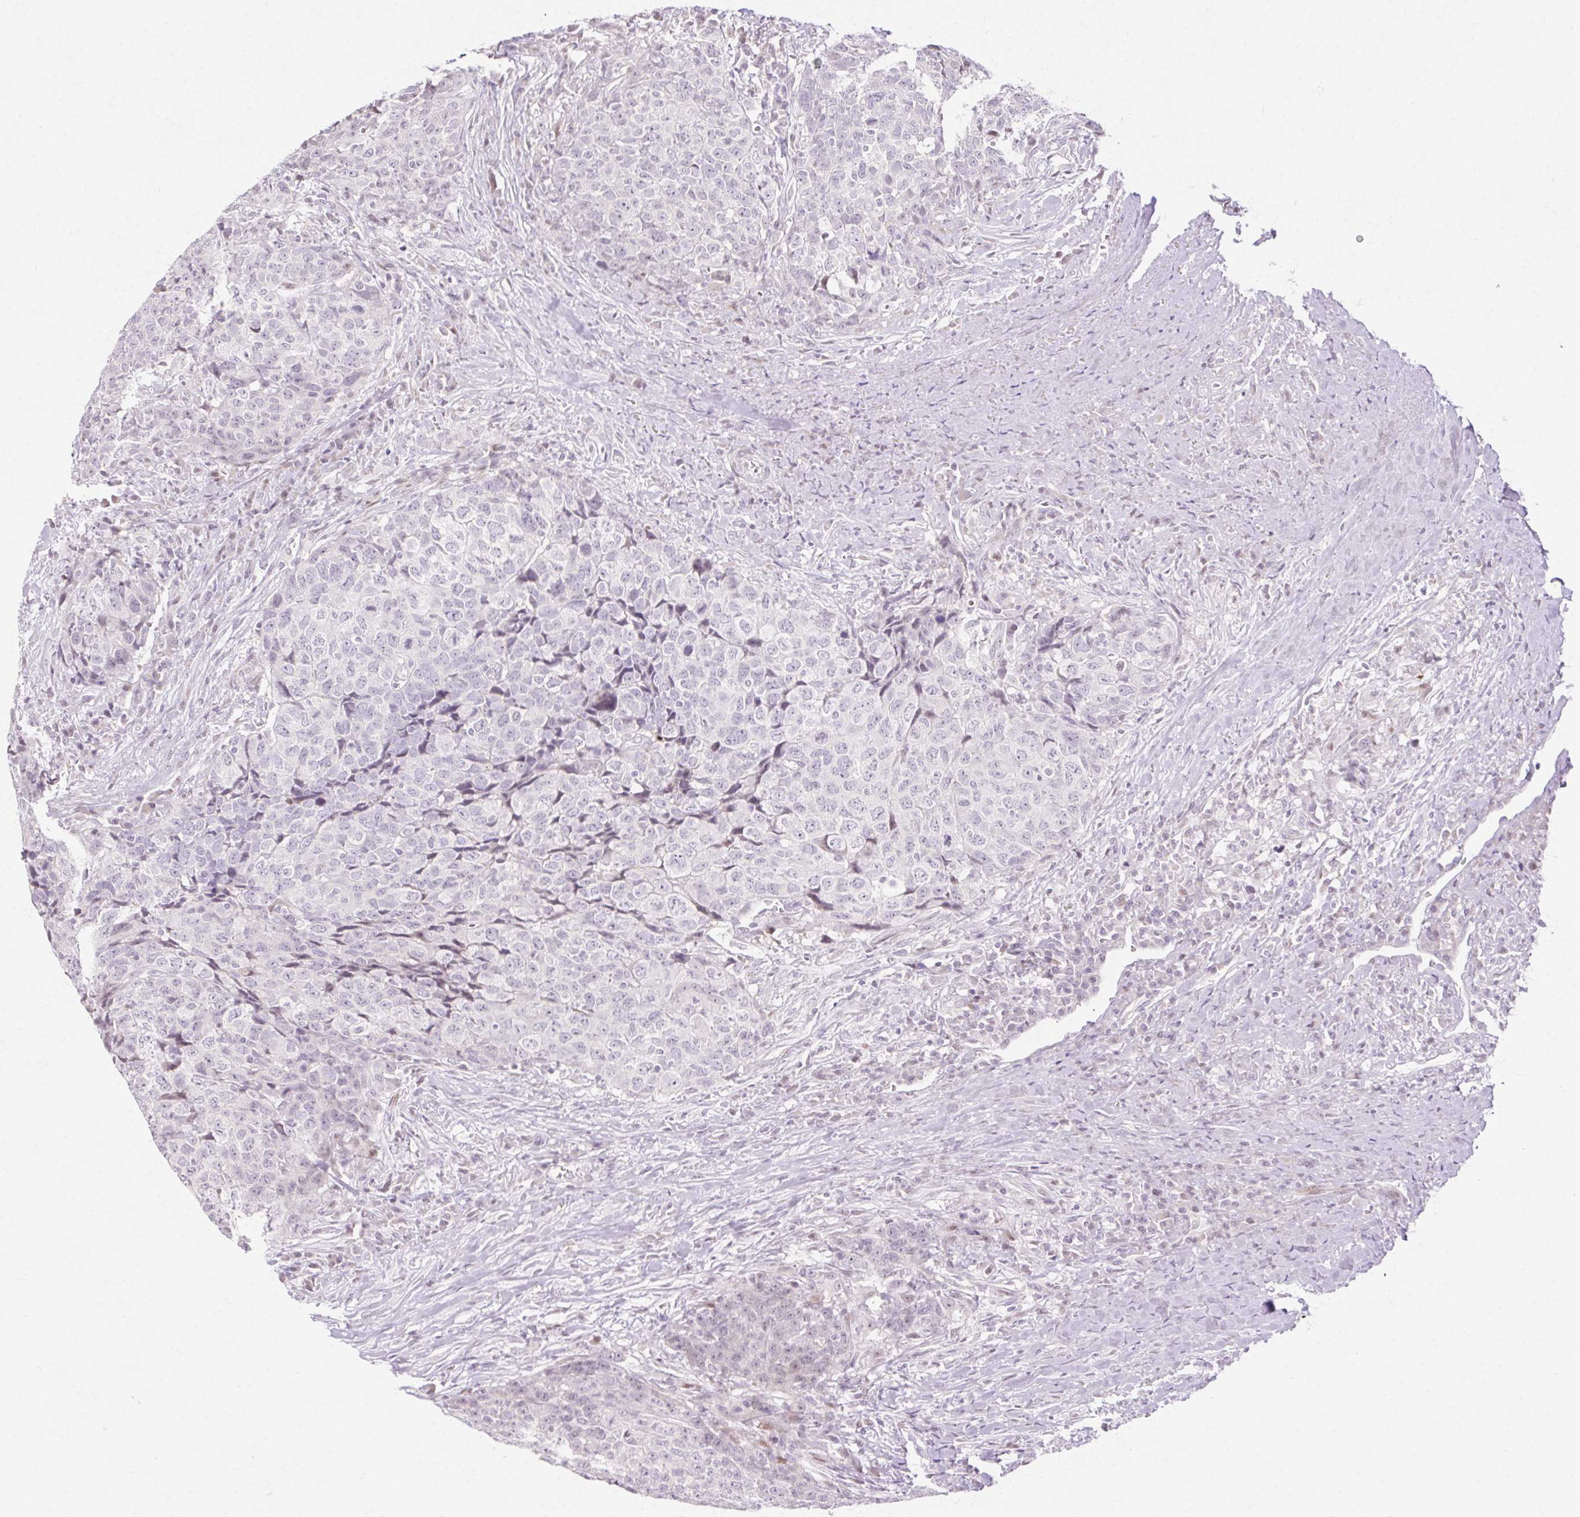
{"staining": {"intensity": "negative", "quantity": "none", "location": "none"}, "tissue": "head and neck cancer", "cell_type": "Tumor cells", "image_type": "cancer", "snomed": [{"axis": "morphology", "description": "Squamous cell carcinoma, NOS"}, {"axis": "topography", "description": "Head-Neck"}], "caption": "Tumor cells show no significant positivity in head and neck cancer.", "gene": "C3orf49", "patient": {"sex": "male", "age": 66}}